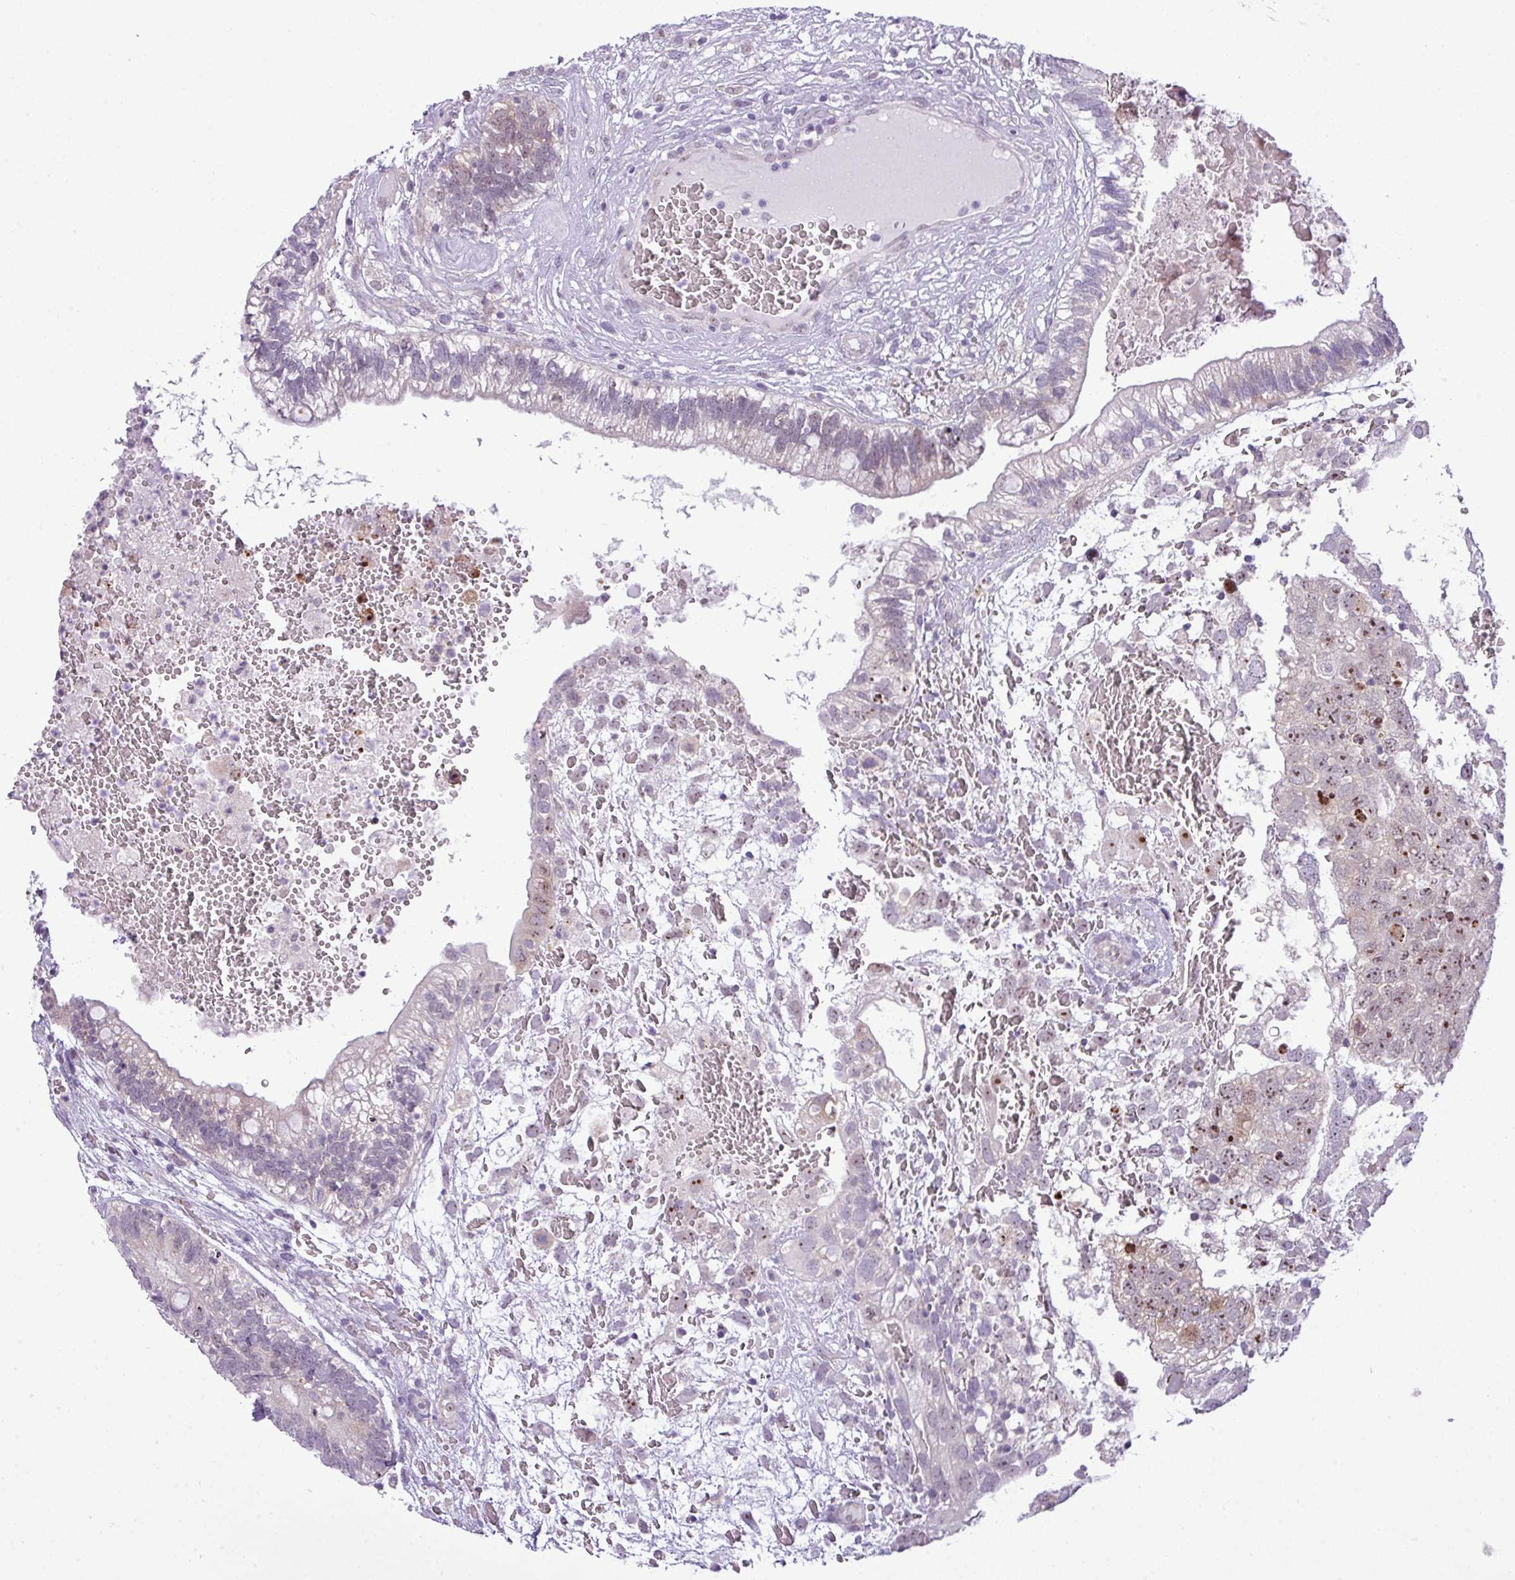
{"staining": {"intensity": "moderate", "quantity": "25%-75%", "location": "nuclear"}, "tissue": "testis cancer", "cell_type": "Tumor cells", "image_type": "cancer", "snomed": [{"axis": "morphology", "description": "Seminoma, NOS"}, {"axis": "morphology", "description": "Carcinoma, Embryonal, NOS"}, {"axis": "topography", "description": "Testis"}], "caption": "The histopathology image displays immunohistochemical staining of testis cancer (seminoma). There is moderate nuclear expression is present in approximately 25%-75% of tumor cells.", "gene": "MAK16", "patient": {"sex": "male", "age": 29}}